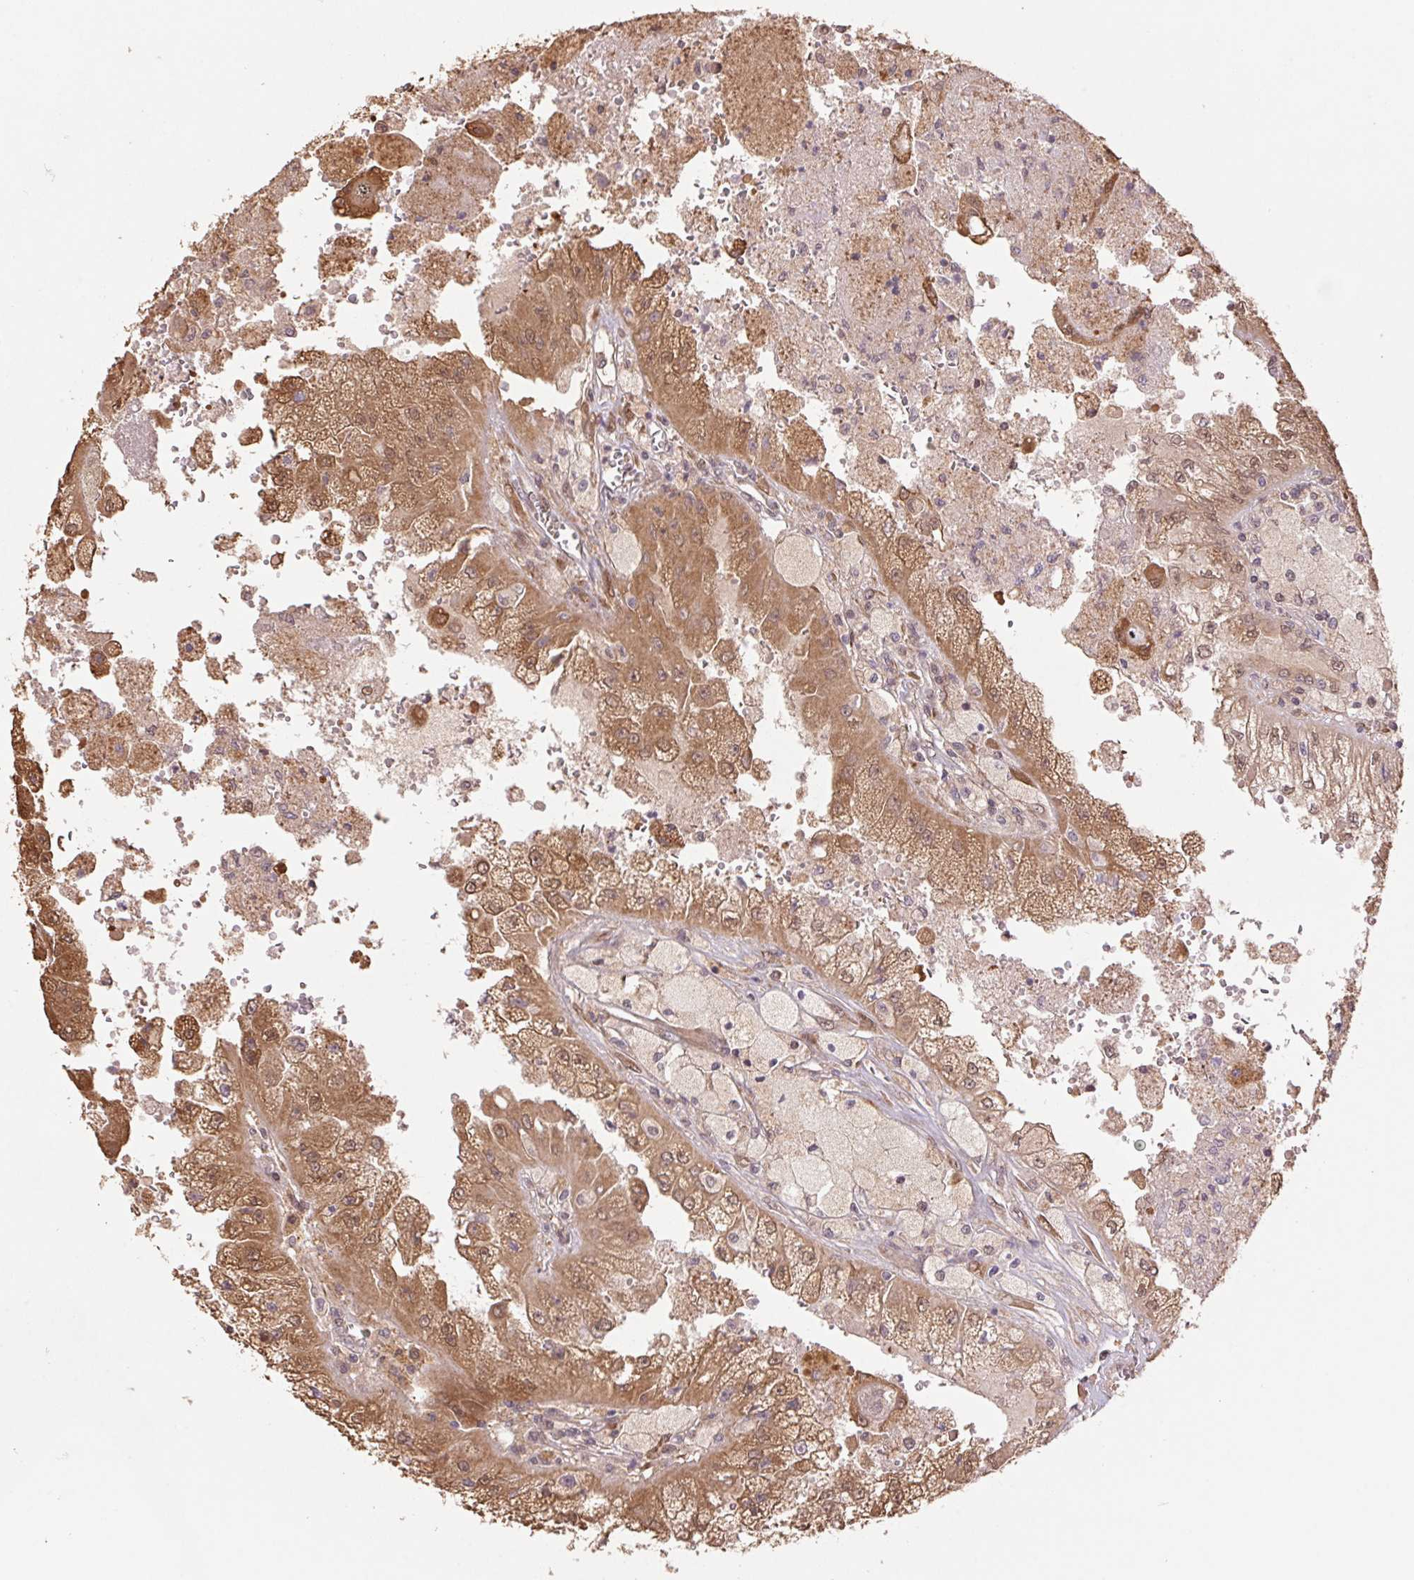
{"staining": {"intensity": "moderate", "quantity": ">75%", "location": "cytoplasmic/membranous,nuclear"}, "tissue": "renal cancer", "cell_type": "Tumor cells", "image_type": "cancer", "snomed": [{"axis": "morphology", "description": "Adenocarcinoma, NOS"}, {"axis": "topography", "description": "Kidney"}], "caption": "Immunohistochemical staining of human renal adenocarcinoma reveals medium levels of moderate cytoplasmic/membranous and nuclear expression in approximately >75% of tumor cells.", "gene": "CUTA", "patient": {"sex": "male", "age": 58}}